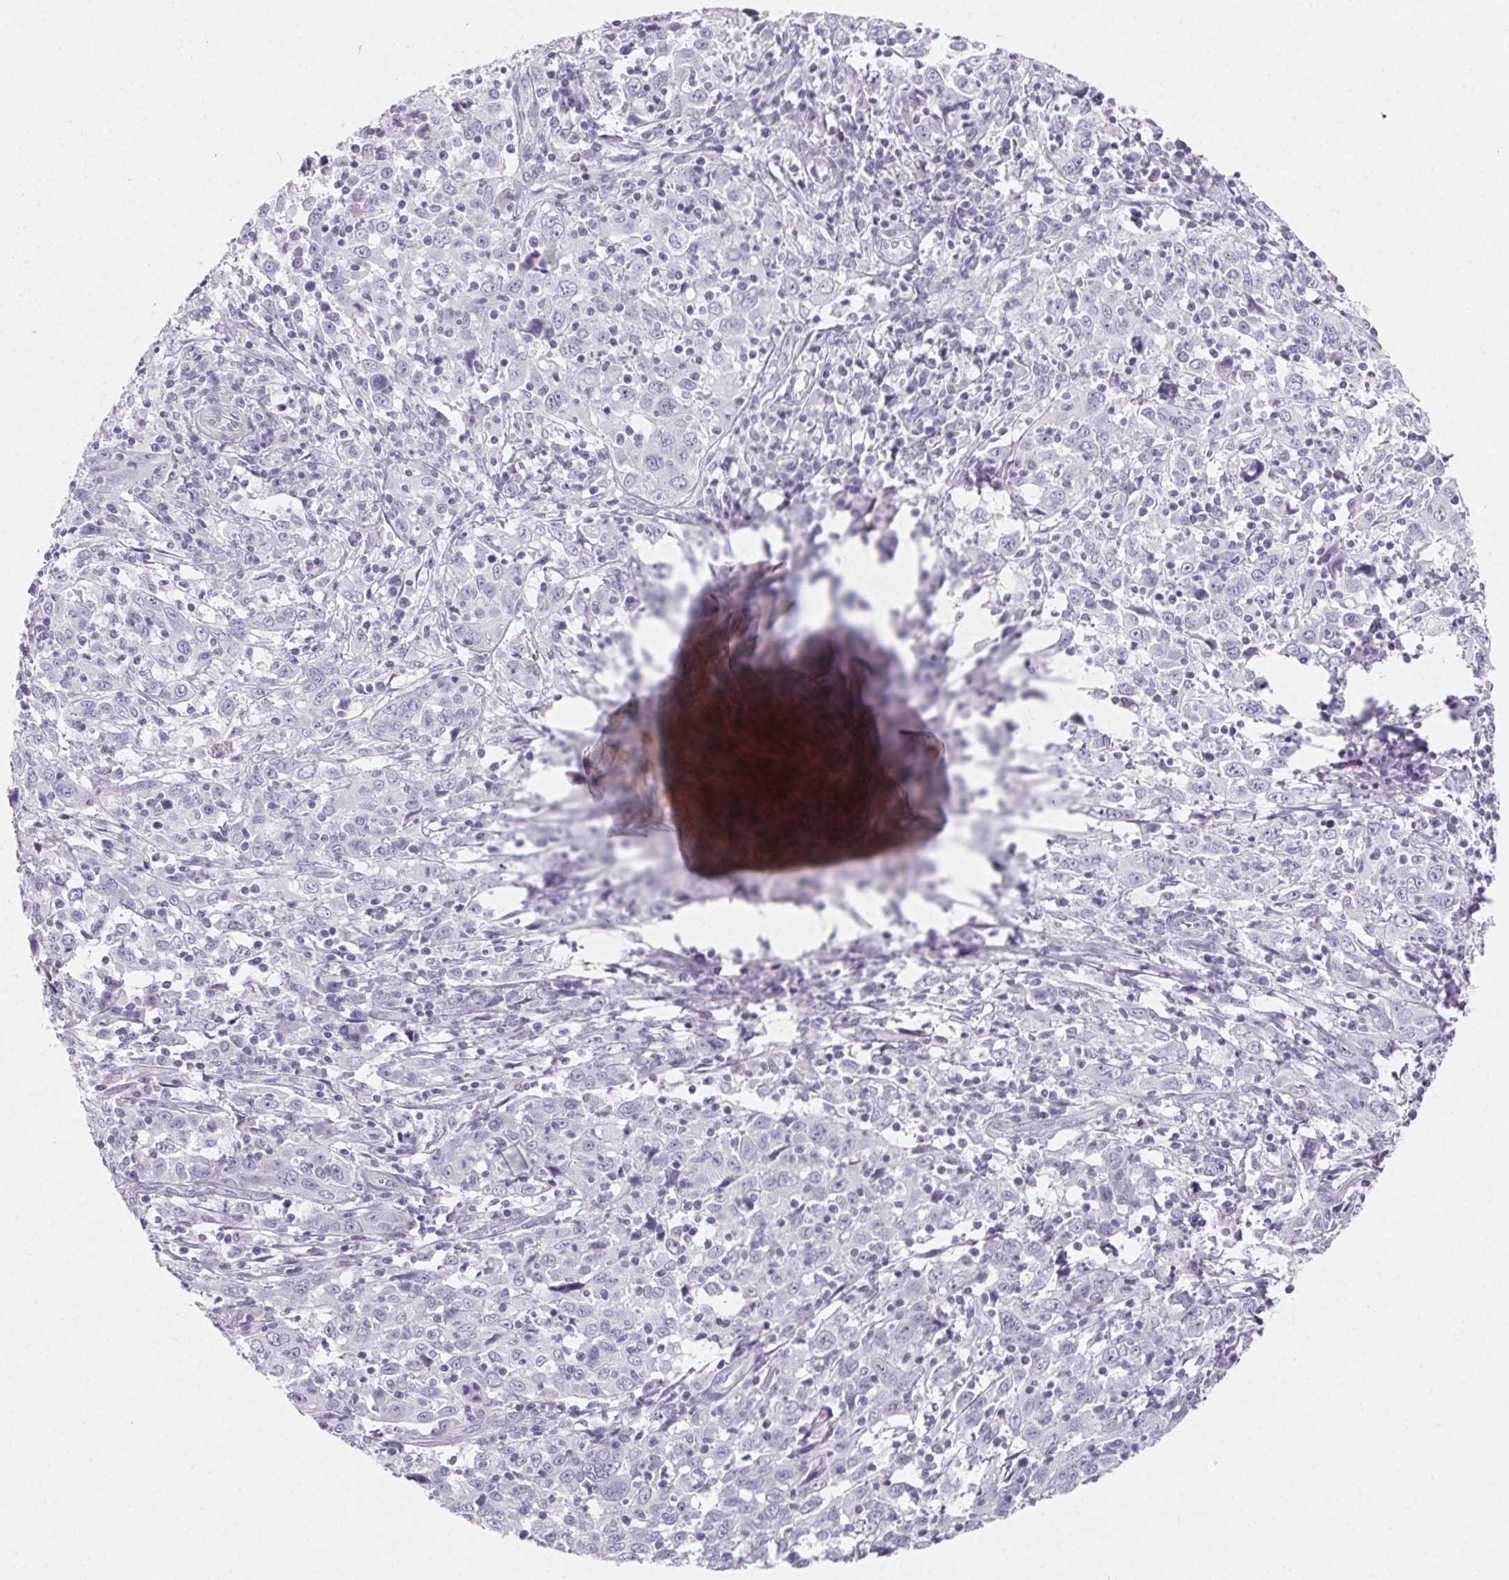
{"staining": {"intensity": "negative", "quantity": "none", "location": "none"}, "tissue": "cervical cancer", "cell_type": "Tumor cells", "image_type": "cancer", "snomed": [{"axis": "morphology", "description": "Squamous cell carcinoma, NOS"}, {"axis": "topography", "description": "Cervix"}], "caption": "IHC of human cervical cancer (squamous cell carcinoma) displays no staining in tumor cells.", "gene": "PRSS3", "patient": {"sex": "female", "age": 46}}